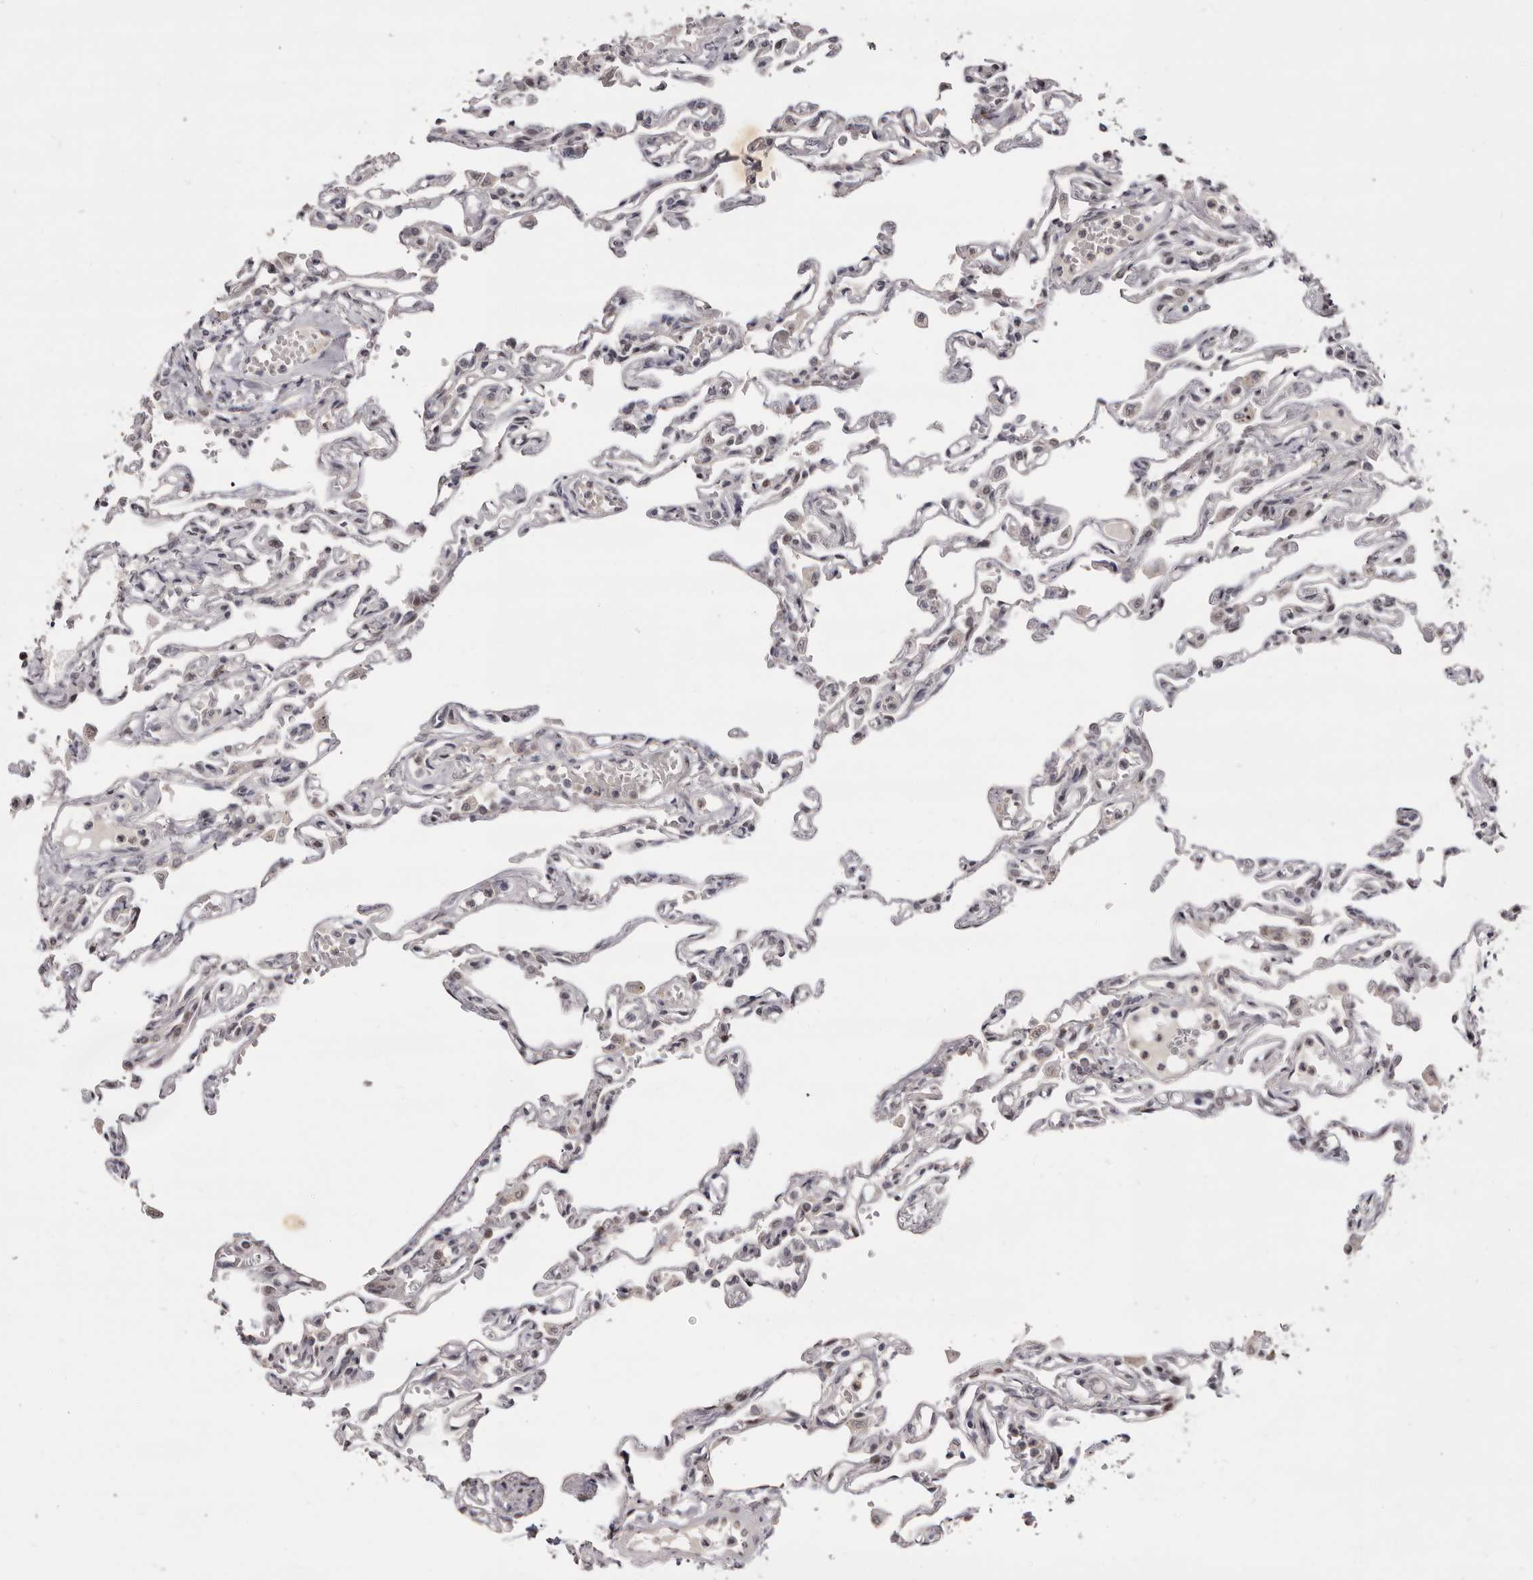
{"staining": {"intensity": "negative", "quantity": "none", "location": "none"}, "tissue": "lung", "cell_type": "Alveolar cells", "image_type": "normal", "snomed": [{"axis": "morphology", "description": "Normal tissue, NOS"}, {"axis": "topography", "description": "Lung"}], "caption": "Alveolar cells show no significant staining in benign lung. (DAB immunohistochemistry with hematoxylin counter stain).", "gene": "ZNF326", "patient": {"sex": "male", "age": 21}}